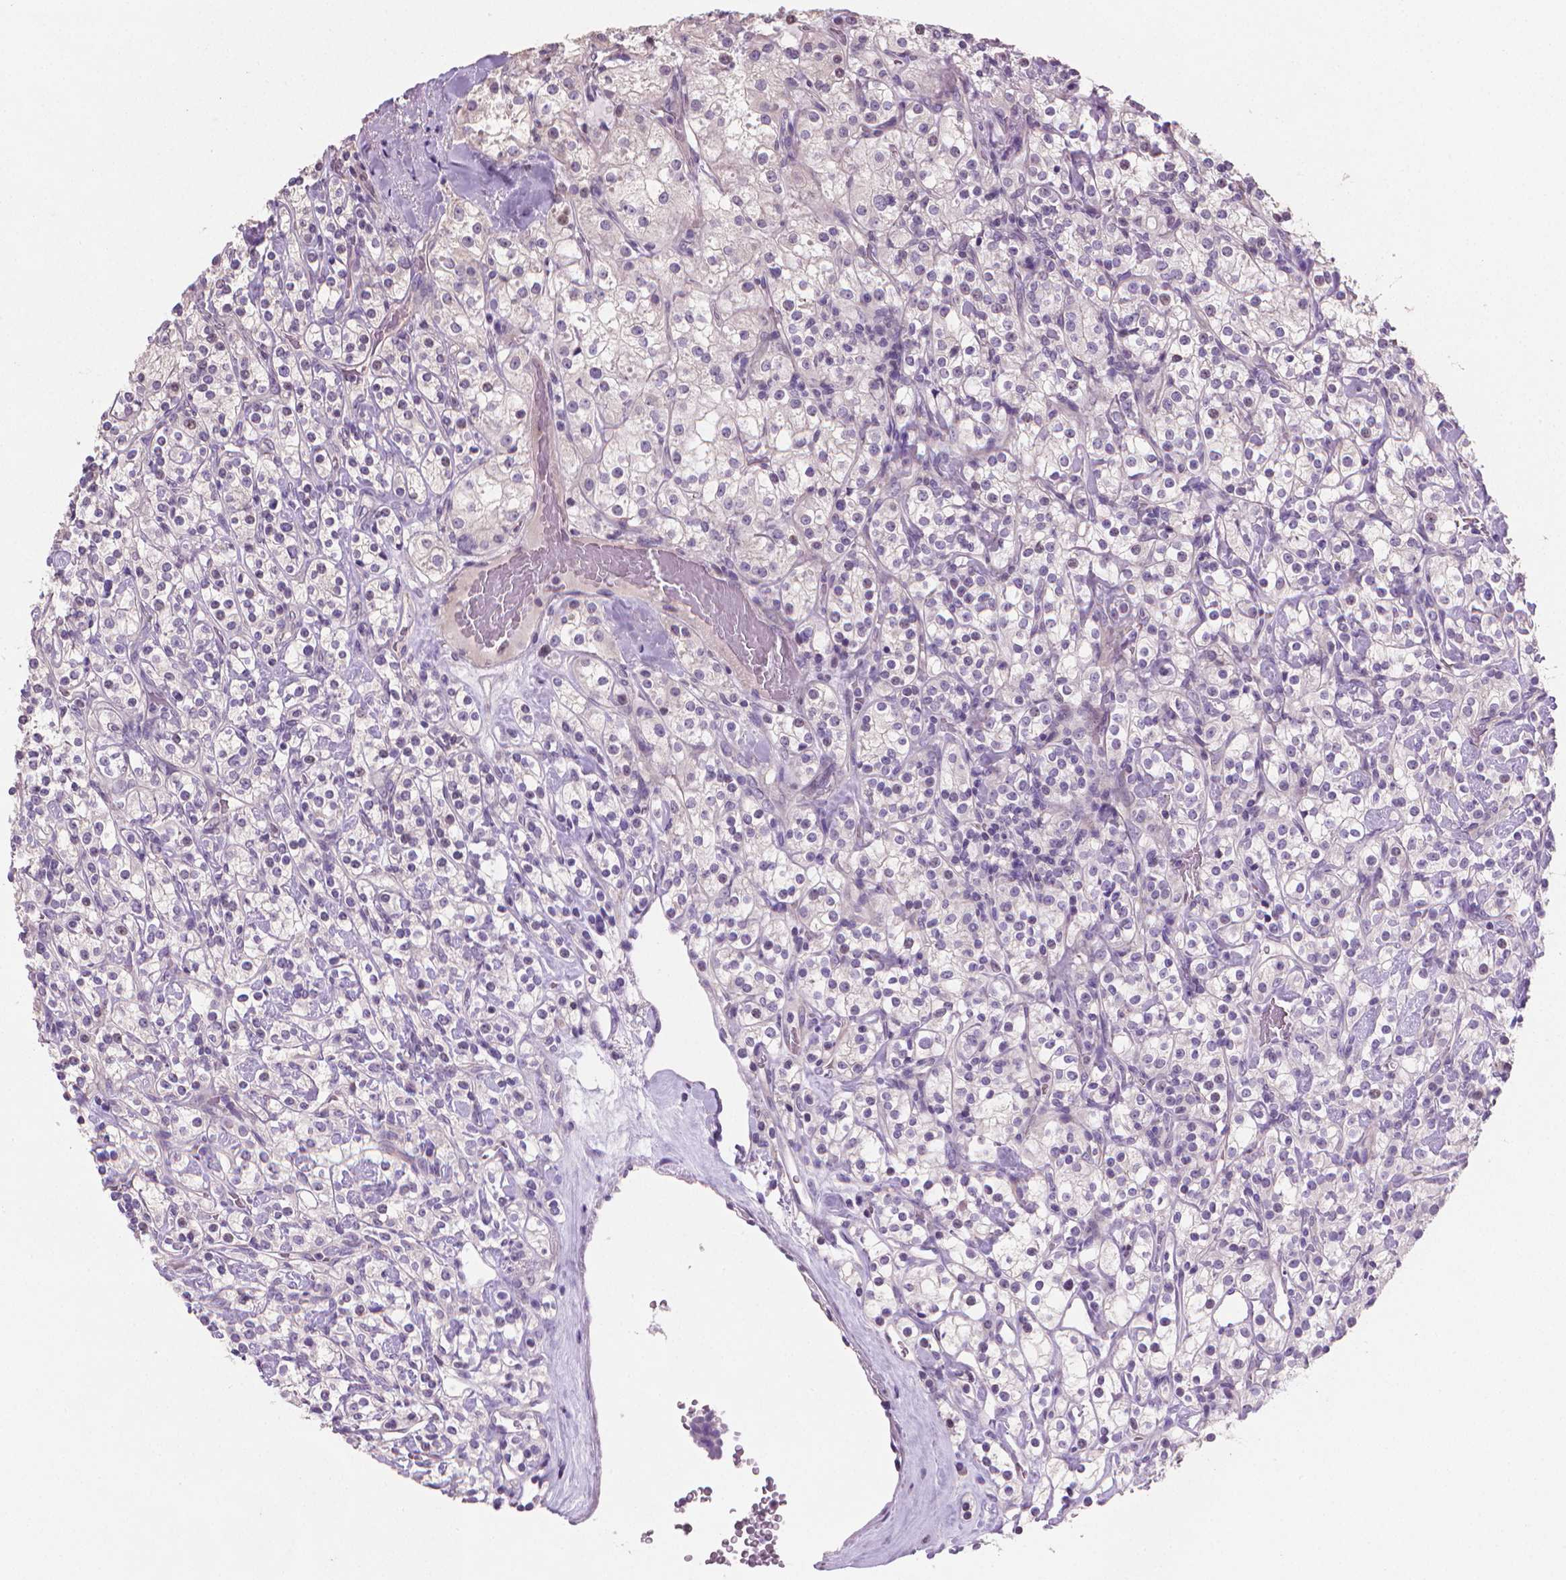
{"staining": {"intensity": "negative", "quantity": "none", "location": "none"}, "tissue": "renal cancer", "cell_type": "Tumor cells", "image_type": "cancer", "snomed": [{"axis": "morphology", "description": "Adenocarcinoma, NOS"}, {"axis": "topography", "description": "Kidney"}], "caption": "Immunohistochemical staining of adenocarcinoma (renal) exhibits no significant positivity in tumor cells.", "gene": "CLXN", "patient": {"sex": "male", "age": 77}}